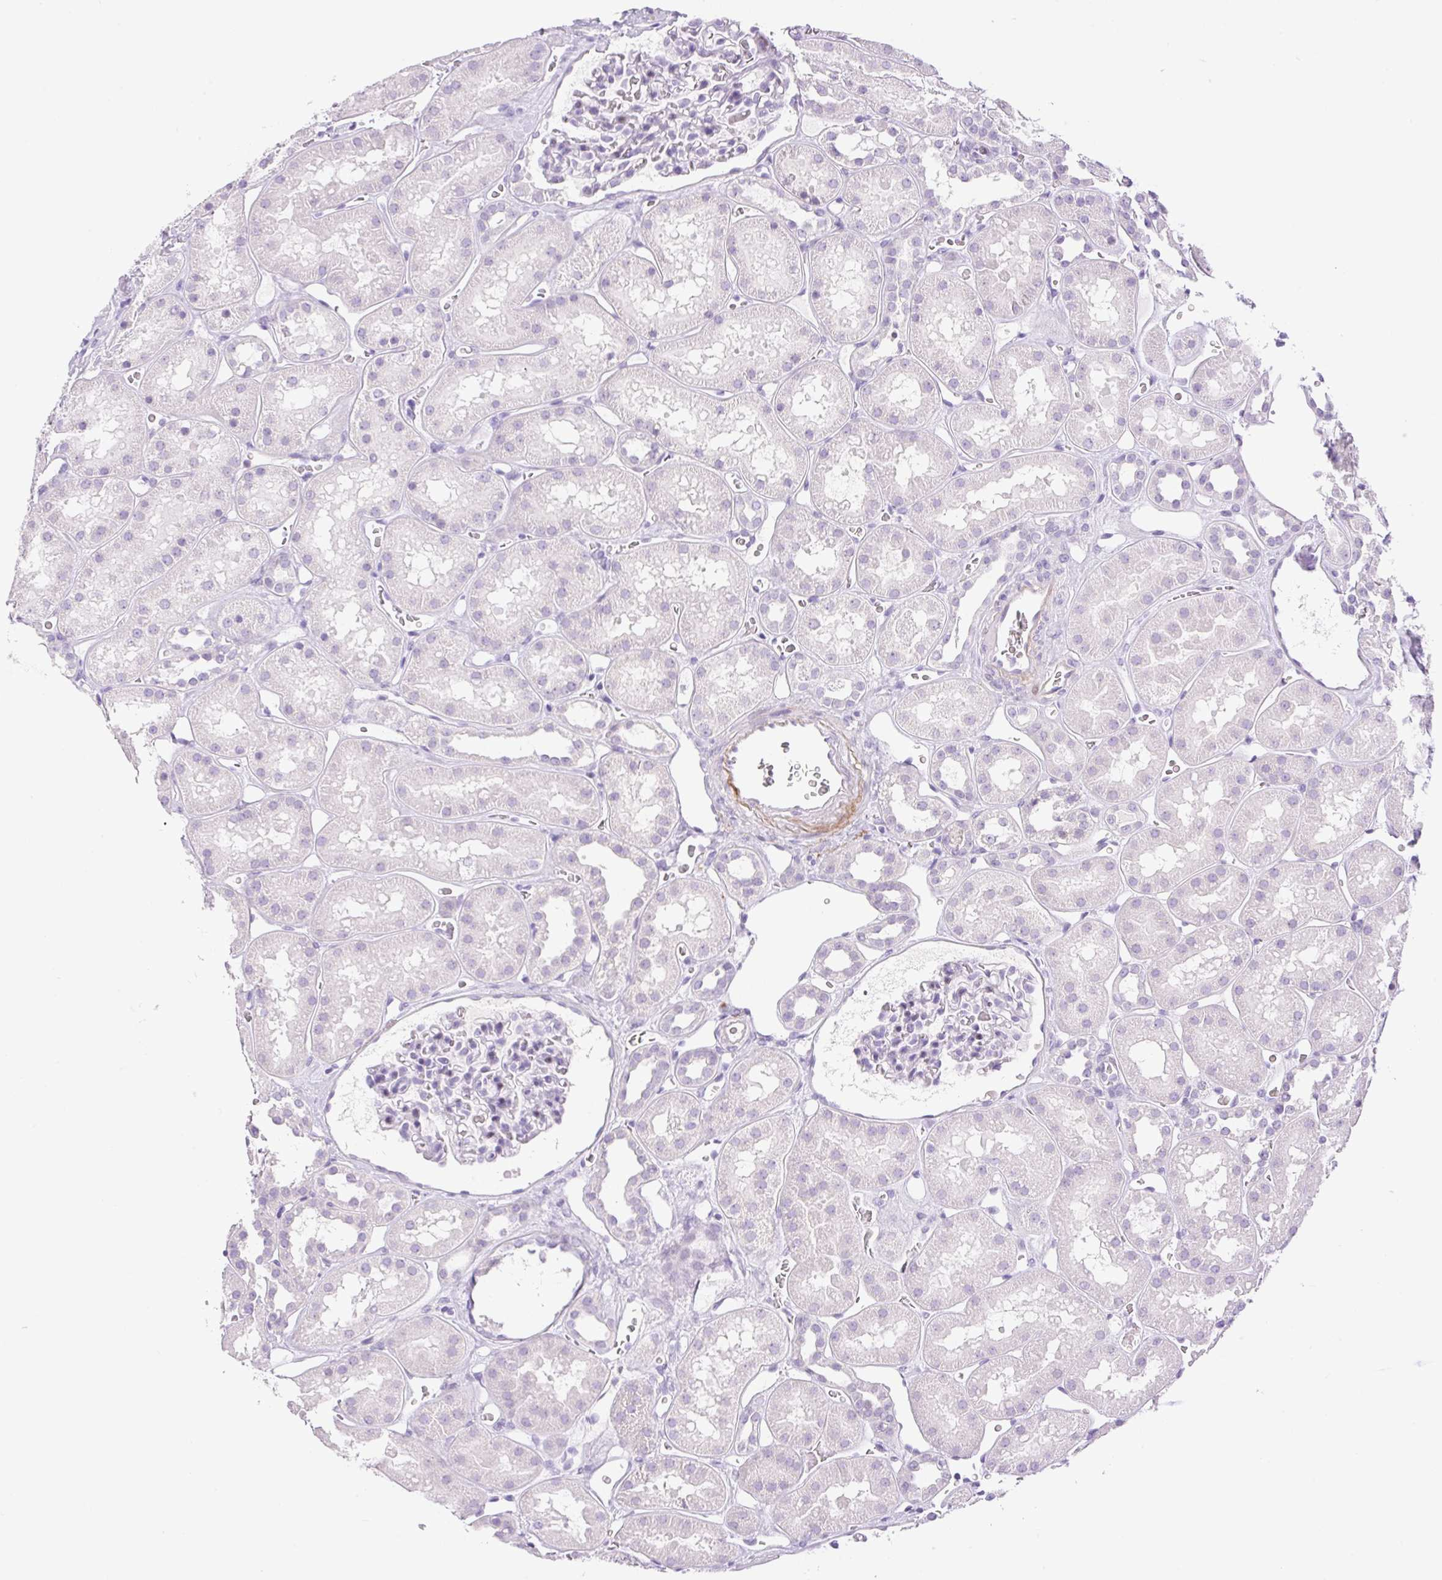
{"staining": {"intensity": "negative", "quantity": "none", "location": "none"}, "tissue": "kidney", "cell_type": "Cells in glomeruli", "image_type": "normal", "snomed": [{"axis": "morphology", "description": "Normal tissue, NOS"}, {"axis": "topography", "description": "Kidney"}], "caption": "This is a histopathology image of IHC staining of benign kidney, which shows no positivity in cells in glomeruli. (Stains: DAB immunohistochemistry (IHC) with hematoxylin counter stain, Microscopy: brightfield microscopy at high magnification).", "gene": "SP140L", "patient": {"sex": "female", "age": 41}}